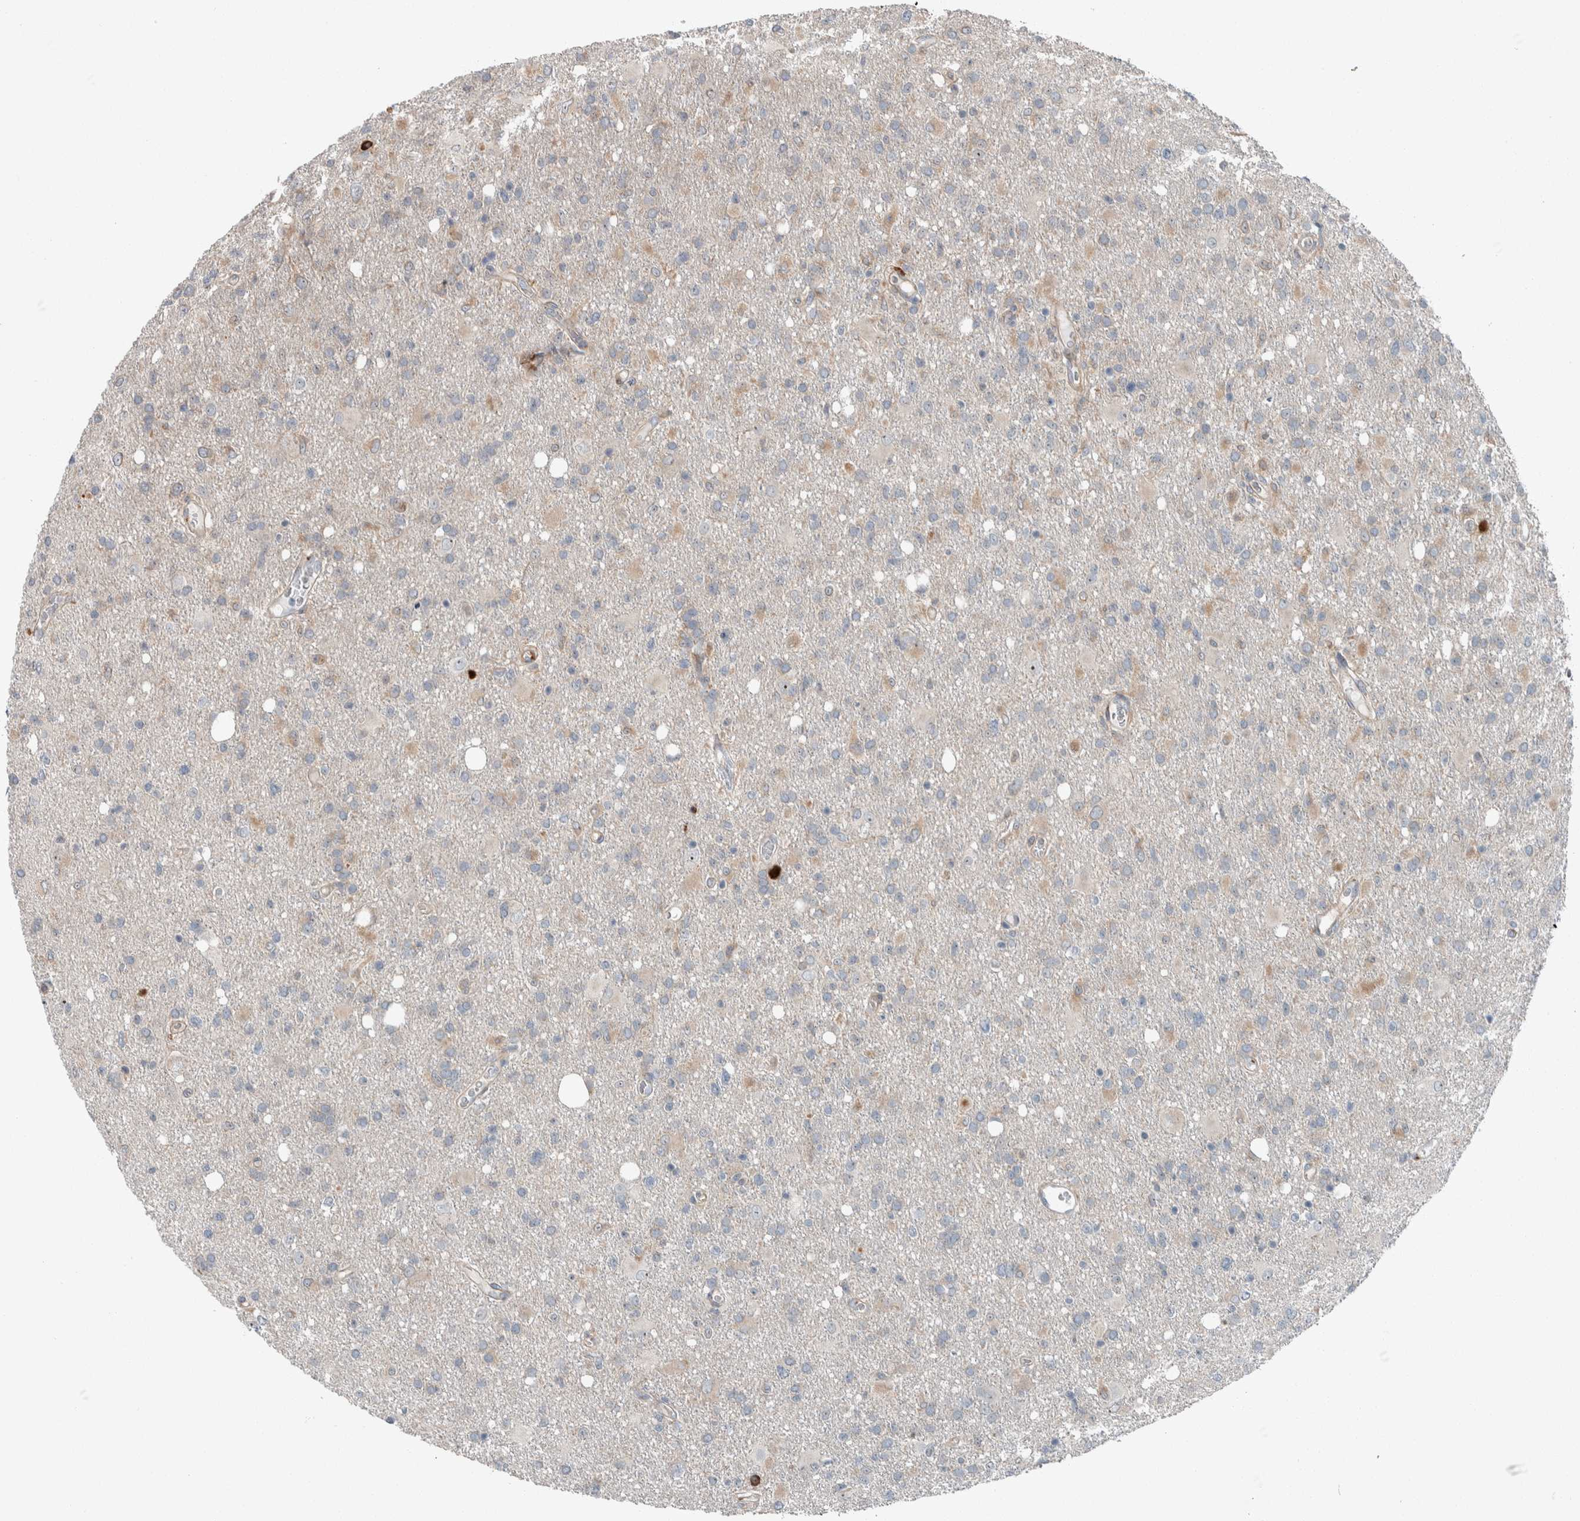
{"staining": {"intensity": "weak", "quantity": "<25%", "location": "cytoplasmic/membranous"}, "tissue": "glioma", "cell_type": "Tumor cells", "image_type": "cancer", "snomed": [{"axis": "morphology", "description": "Glioma, malignant, High grade"}, {"axis": "topography", "description": "Brain"}], "caption": "A micrograph of high-grade glioma (malignant) stained for a protein reveals no brown staining in tumor cells. (Brightfield microscopy of DAB (3,3'-diaminobenzidine) immunohistochemistry (IHC) at high magnification).", "gene": "USP25", "patient": {"sex": "female", "age": 57}}